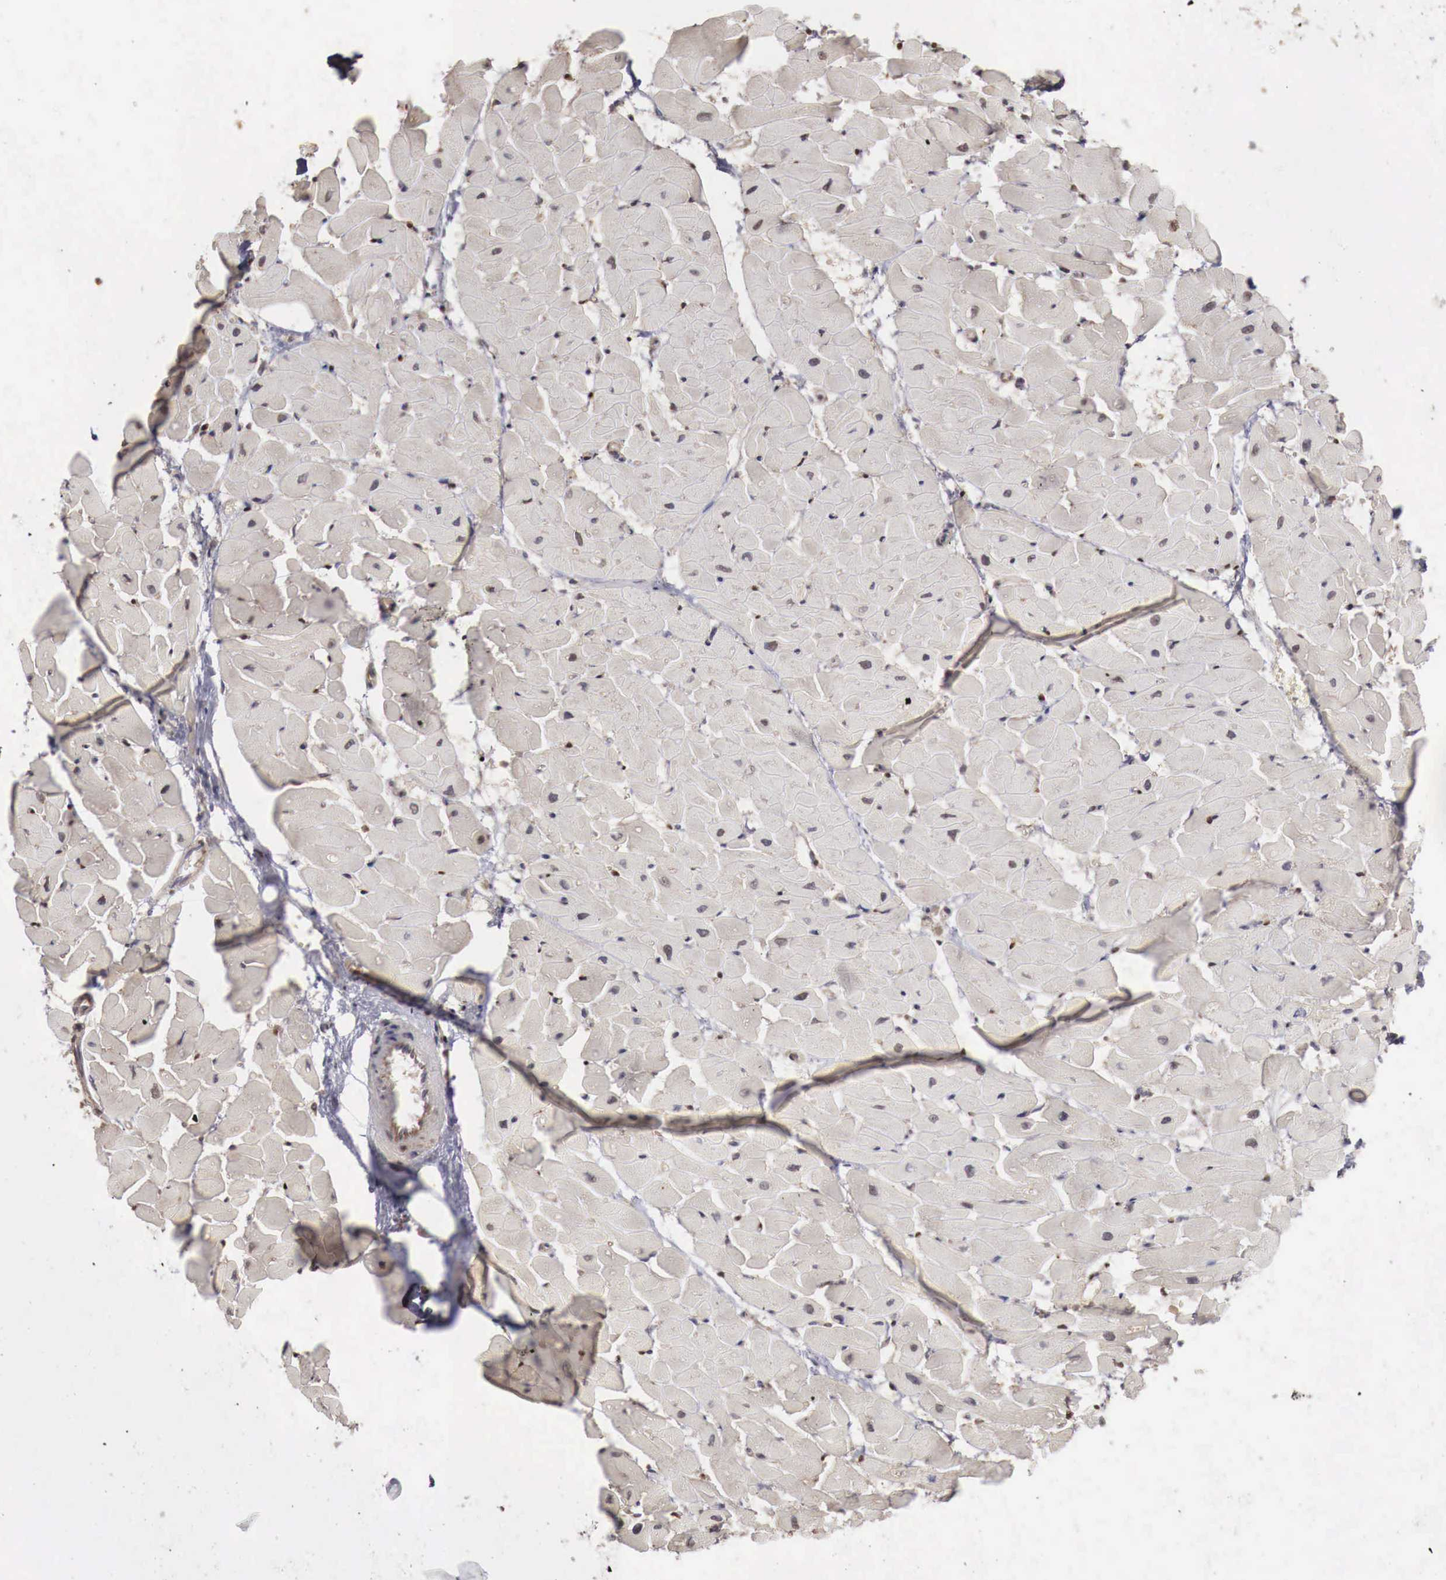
{"staining": {"intensity": "negative", "quantity": "none", "location": "none"}, "tissue": "heart muscle", "cell_type": "Cardiomyocytes", "image_type": "normal", "snomed": [{"axis": "morphology", "description": "Normal tissue, NOS"}, {"axis": "topography", "description": "Heart"}], "caption": "Immunohistochemical staining of normal human heart muscle reveals no significant expression in cardiomyocytes.", "gene": "KHDRBS2", "patient": {"sex": "female", "age": 19}}